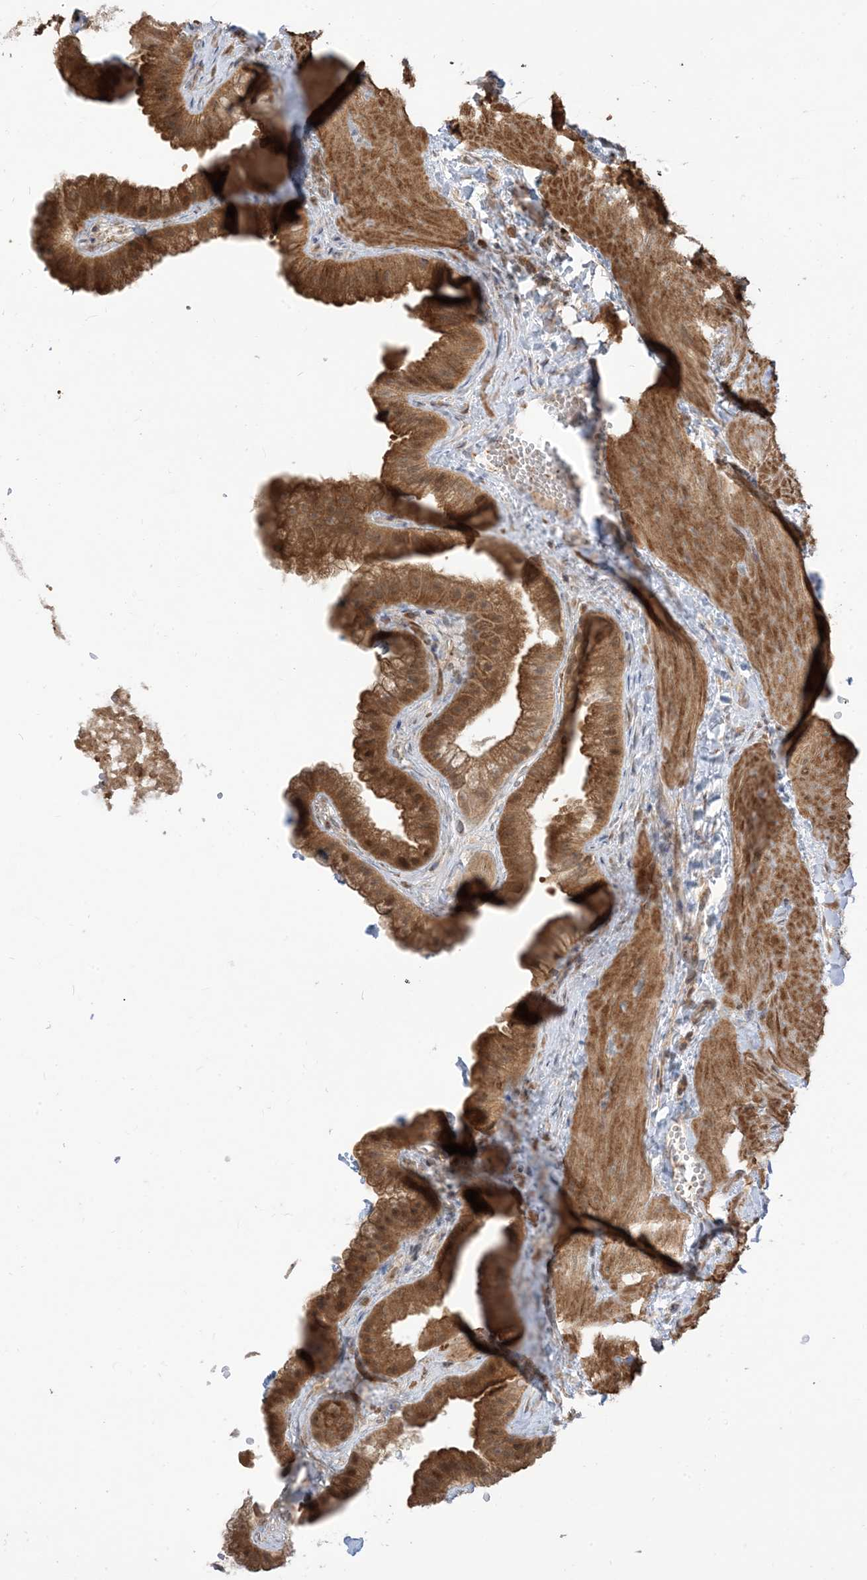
{"staining": {"intensity": "strong", "quantity": ">75%", "location": "cytoplasmic/membranous,nuclear"}, "tissue": "gallbladder", "cell_type": "Glandular cells", "image_type": "normal", "snomed": [{"axis": "morphology", "description": "Normal tissue, NOS"}, {"axis": "topography", "description": "Gallbladder"}], "caption": "Protein staining of normal gallbladder exhibits strong cytoplasmic/membranous,nuclear positivity in approximately >75% of glandular cells.", "gene": "TBCC", "patient": {"sex": "male", "age": 55}}